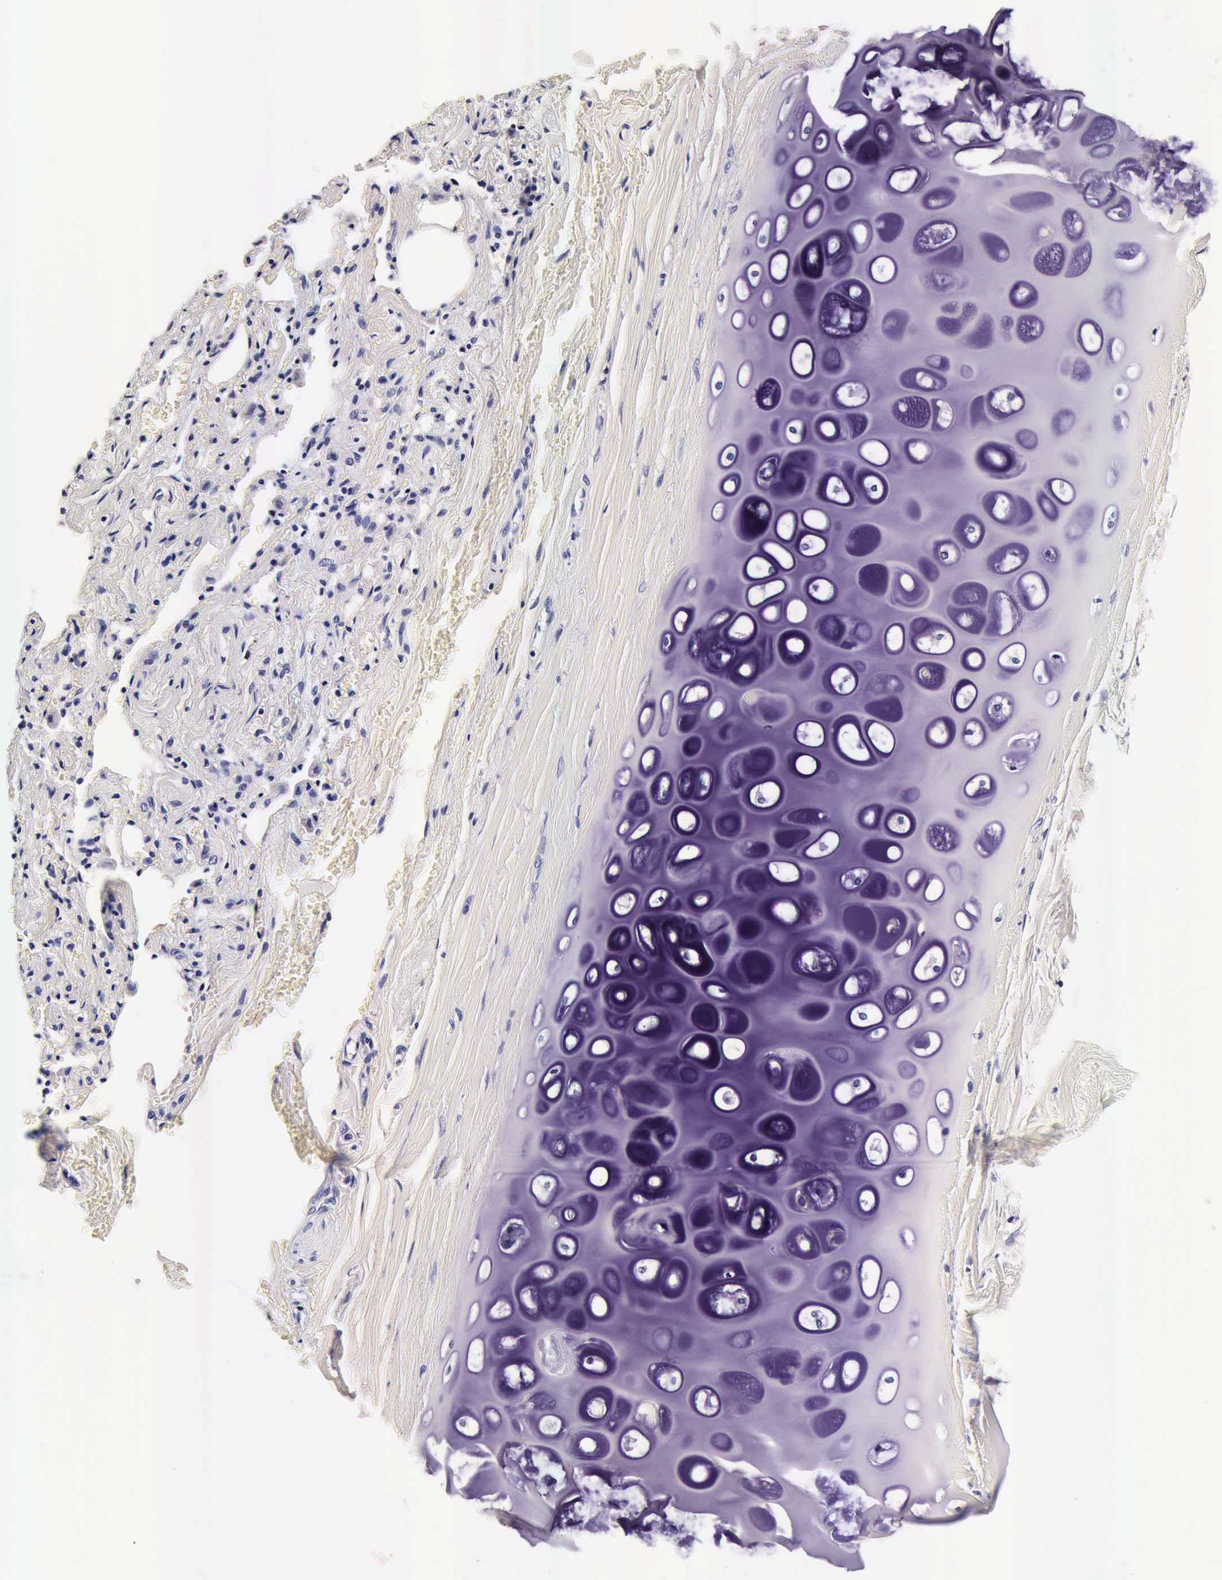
{"staining": {"intensity": "negative", "quantity": "none", "location": "none"}, "tissue": "adipose tissue", "cell_type": "Adipocytes", "image_type": "normal", "snomed": [{"axis": "morphology", "description": "Normal tissue, NOS"}, {"axis": "topography", "description": "Cartilage tissue"}, {"axis": "topography", "description": "Lung"}], "caption": "Immunohistochemistry of normal human adipose tissue reveals no positivity in adipocytes.", "gene": "IAPP", "patient": {"sex": "male", "age": 65}}